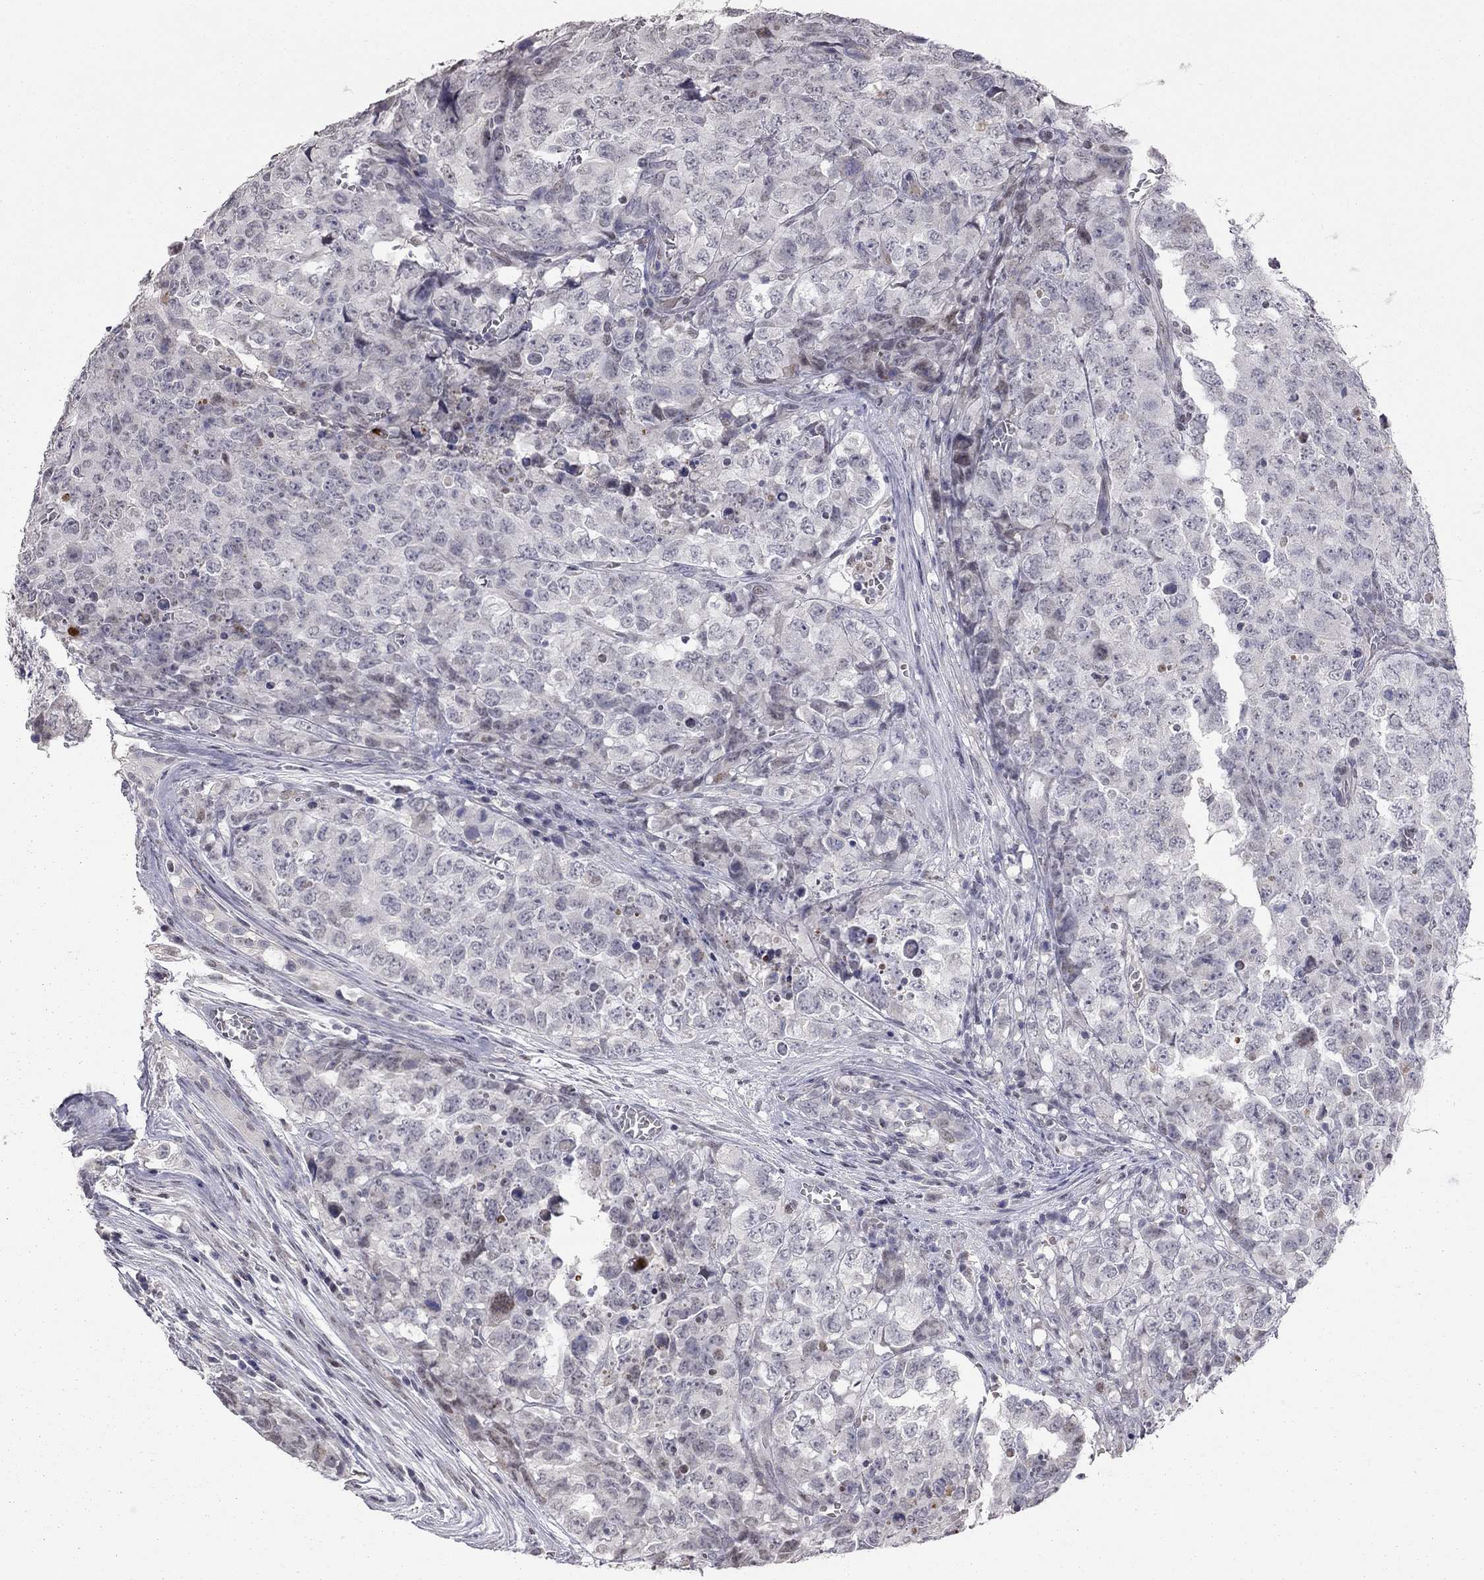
{"staining": {"intensity": "negative", "quantity": "none", "location": "none"}, "tissue": "testis cancer", "cell_type": "Tumor cells", "image_type": "cancer", "snomed": [{"axis": "morphology", "description": "Carcinoma, Embryonal, NOS"}, {"axis": "topography", "description": "Testis"}], "caption": "DAB immunohistochemical staining of human testis cancer reveals no significant expression in tumor cells.", "gene": "HDAC3", "patient": {"sex": "male", "age": 23}}